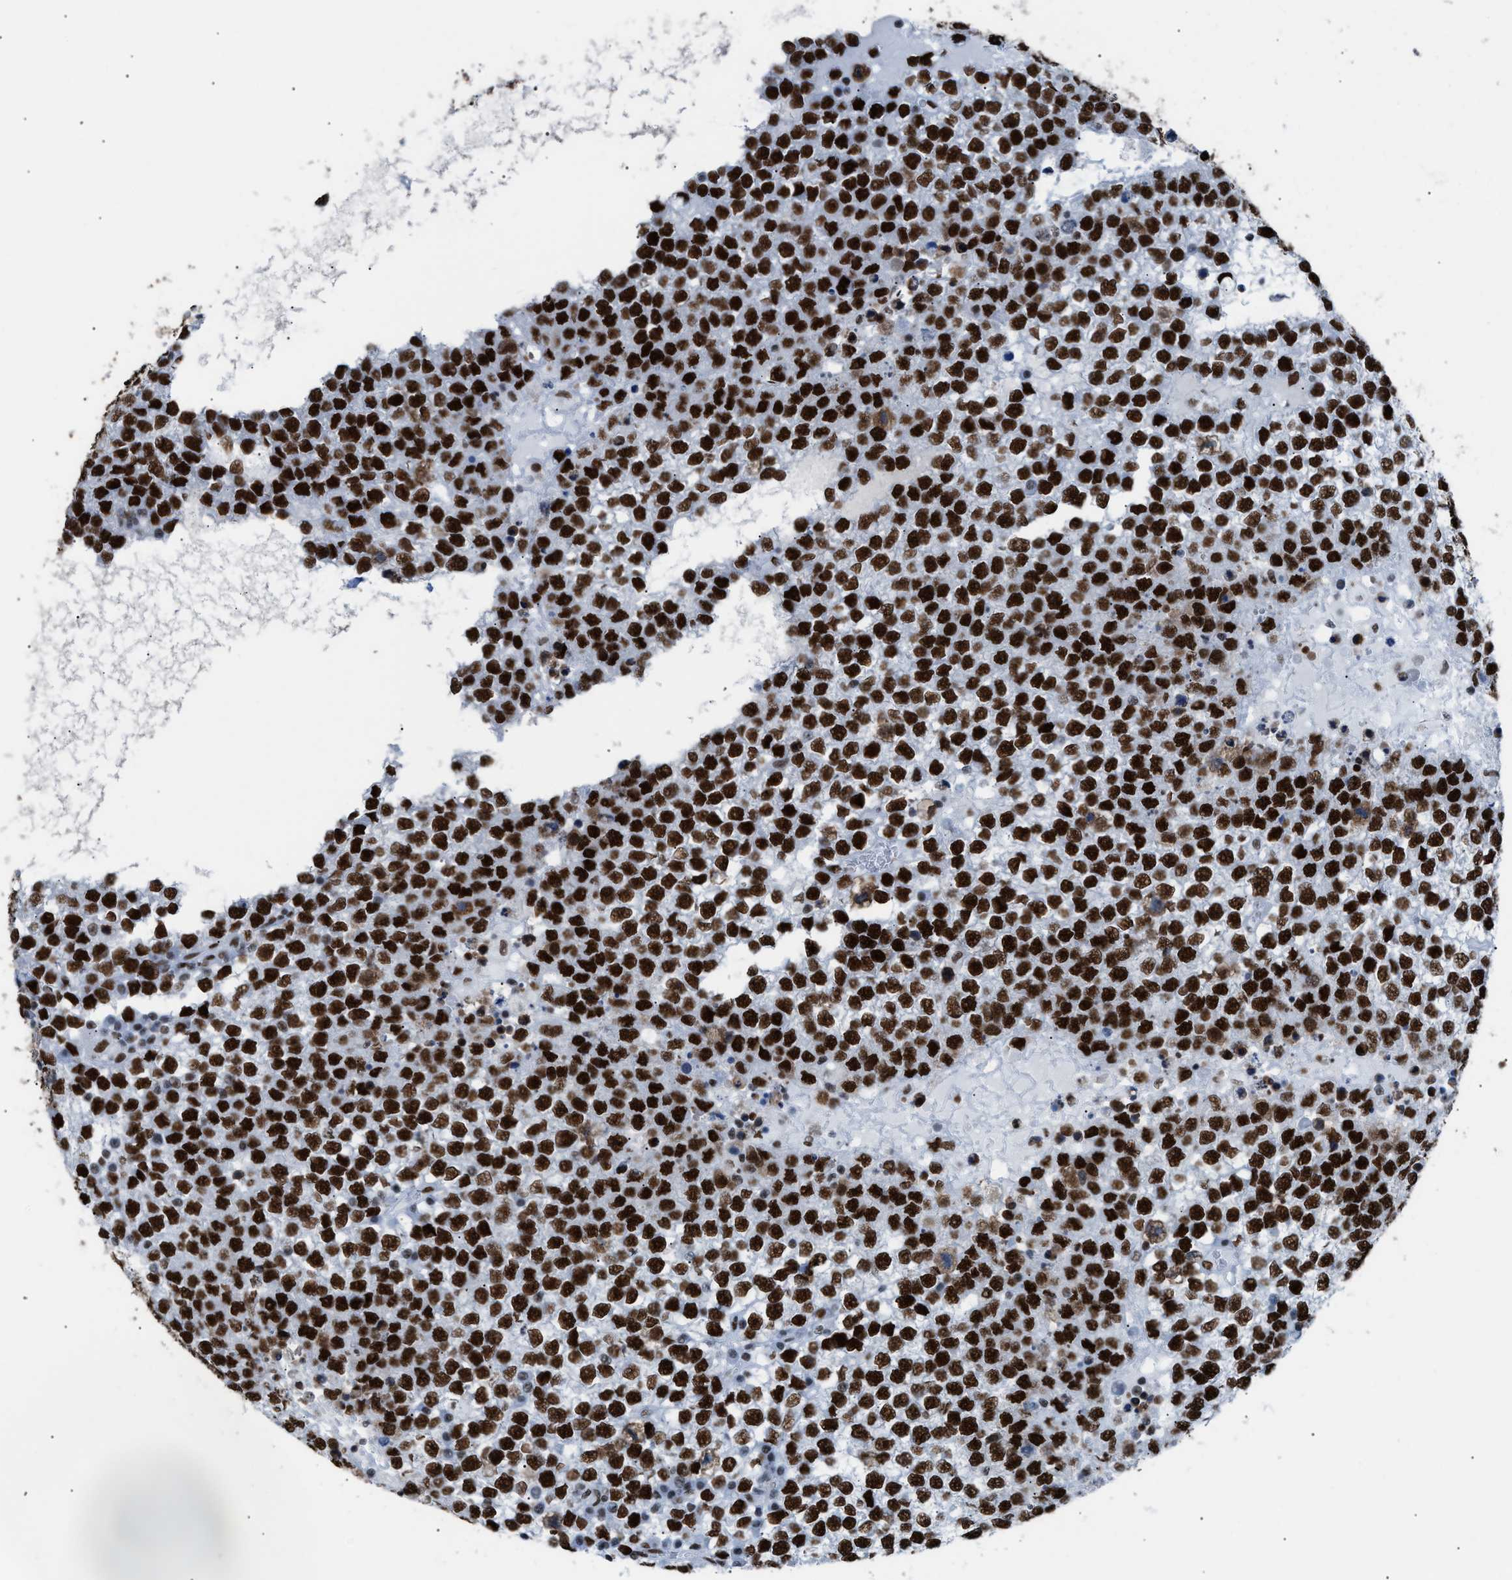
{"staining": {"intensity": "strong", "quantity": ">75%", "location": "nuclear"}, "tissue": "testis cancer", "cell_type": "Tumor cells", "image_type": "cancer", "snomed": [{"axis": "morphology", "description": "Seminoma, NOS"}, {"axis": "topography", "description": "Testis"}], "caption": "Immunohistochemical staining of human testis cancer shows high levels of strong nuclear expression in approximately >75% of tumor cells. Immunohistochemistry (ihc) stains the protein in brown and the nuclei are stained blue.", "gene": "CCAR2", "patient": {"sex": "male", "age": 65}}